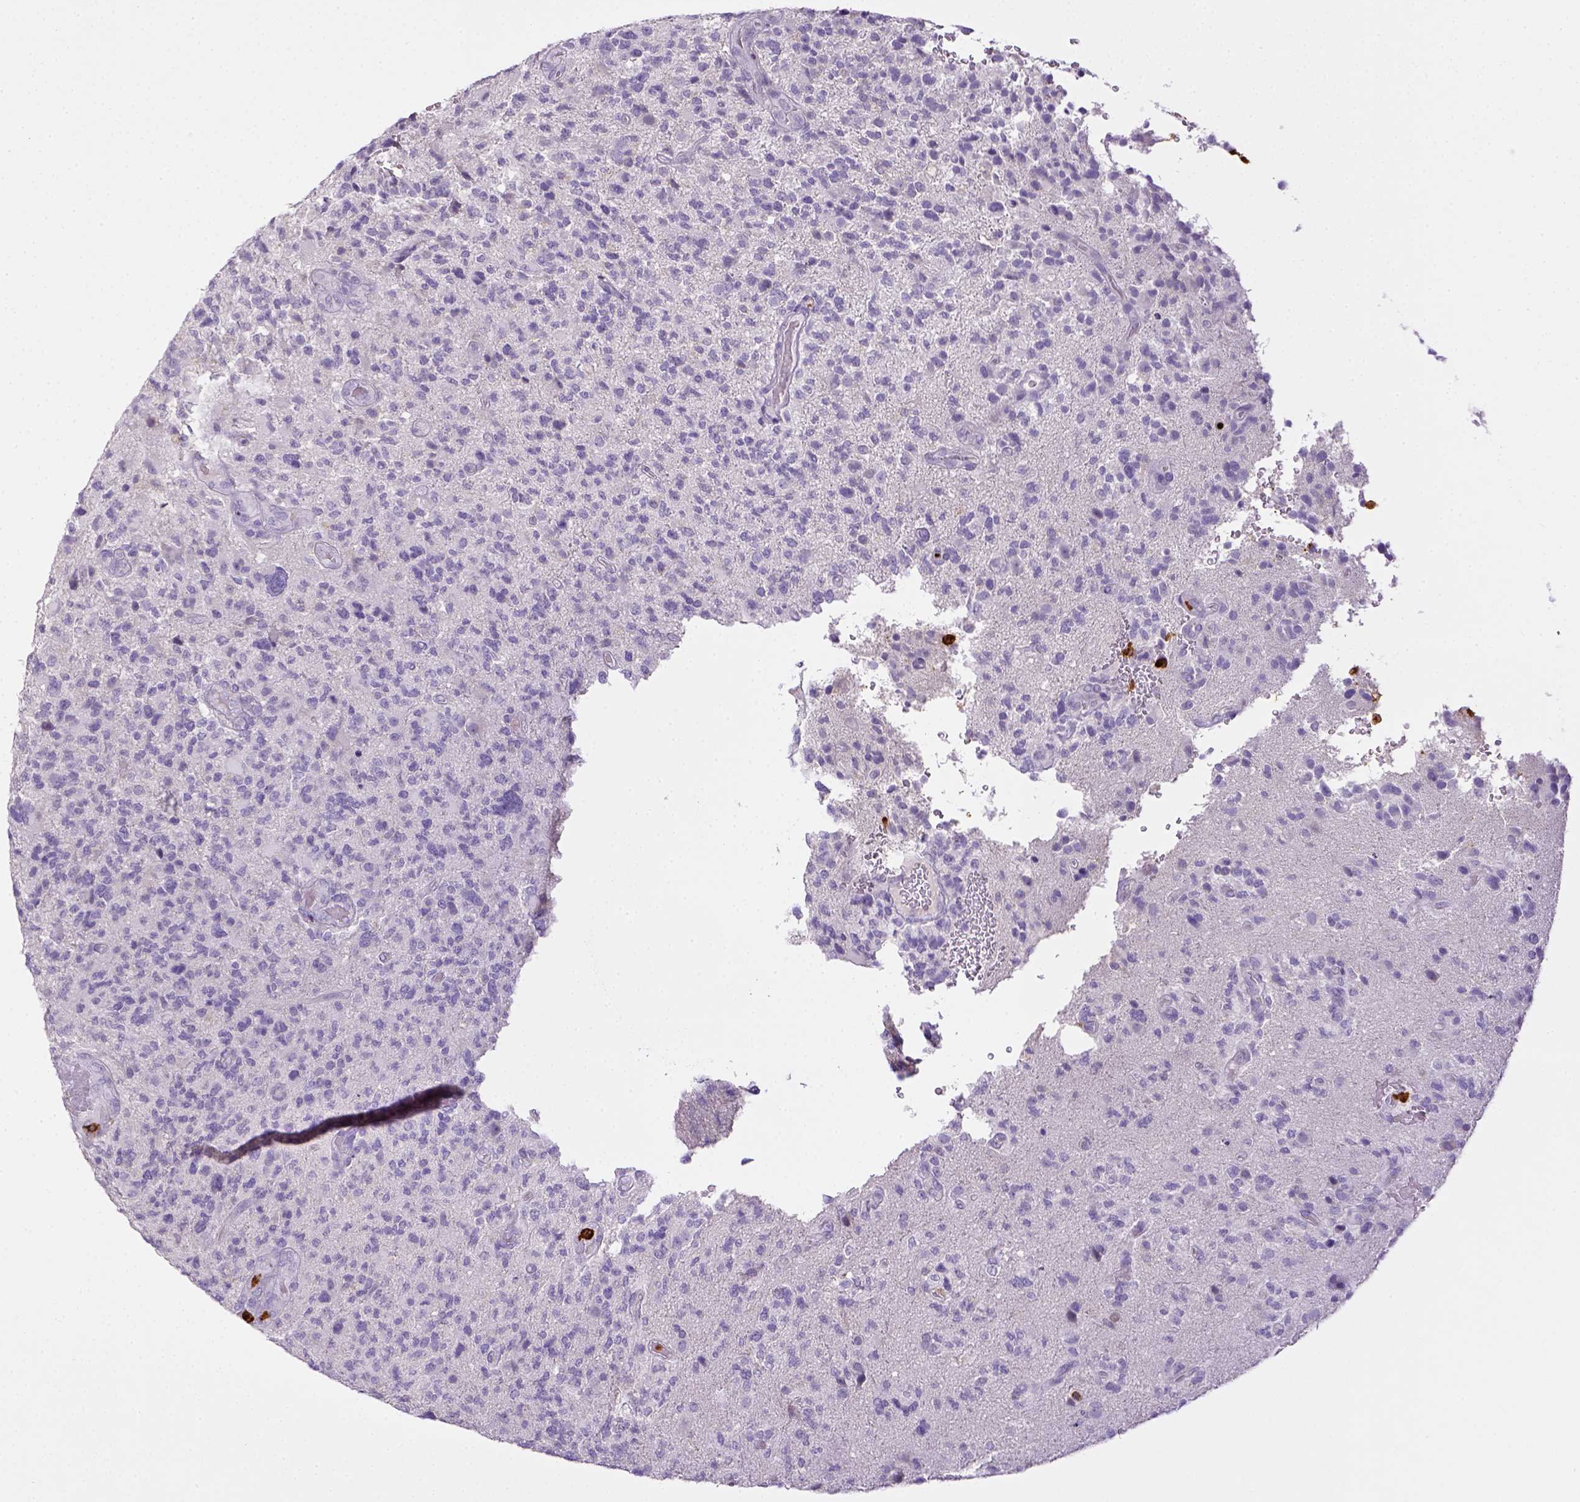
{"staining": {"intensity": "negative", "quantity": "none", "location": "none"}, "tissue": "glioma", "cell_type": "Tumor cells", "image_type": "cancer", "snomed": [{"axis": "morphology", "description": "Glioma, malignant, High grade"}, {"axis": "topography", "description": "Brain"}], "caption": "This is an immunohistochemistry image of human glioma. There is no staining in tumor cells.", "gene": "ITGAM", "patient": {"sex": "female", "age": 71}}